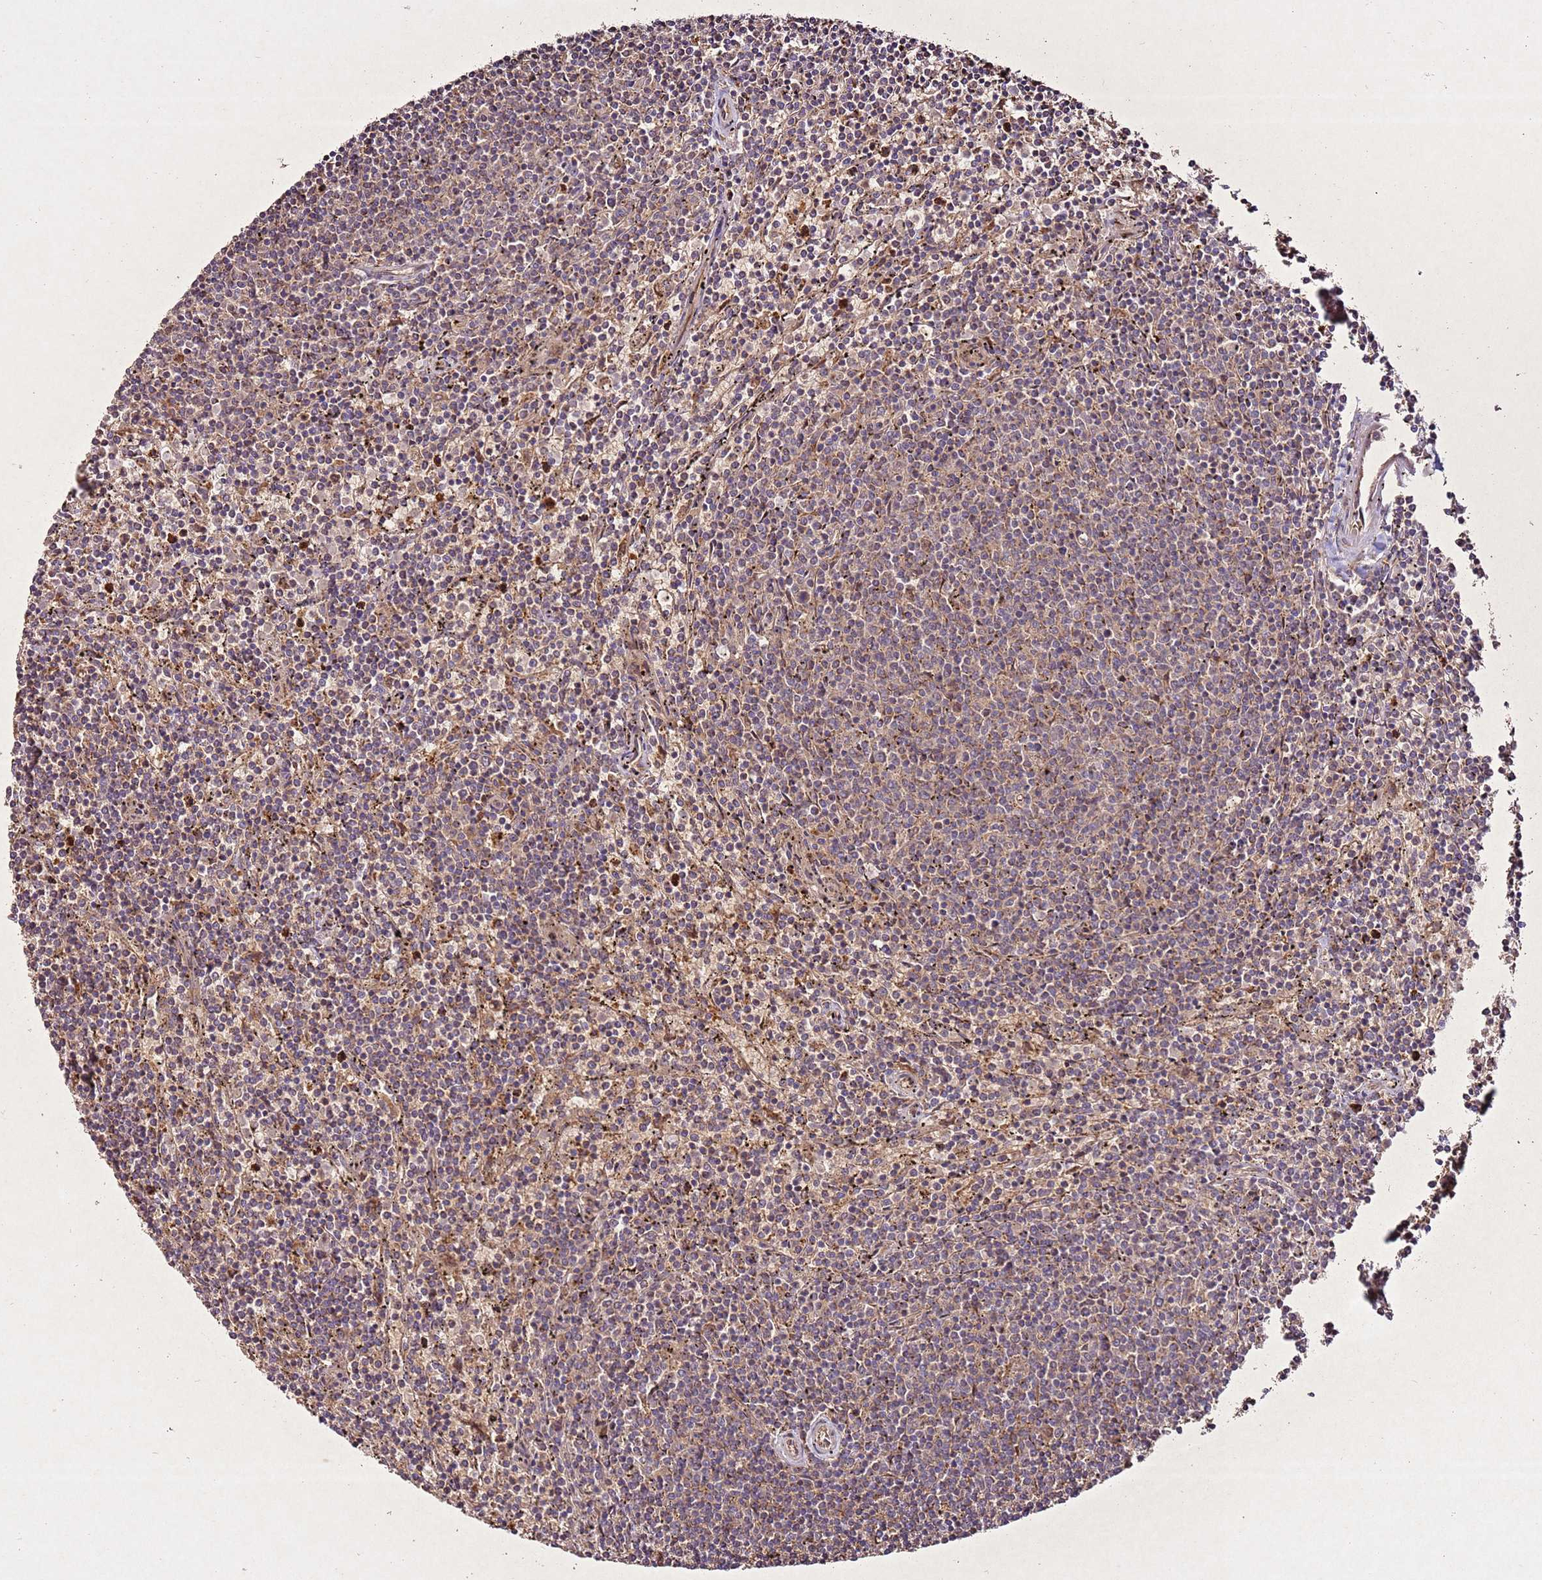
{"staining": {"intensity": "weak", "quantity": "<25%", "location": "cytoplasmic/membranous"}, "tissue": "lymphoma", "cell_type": "Tumor cells", "image_type": "cancer", "snomed": [{"axis": "morphology", "description": "Malignant lymphoma, non-Hodgkin's type, Low grade"}, {"axis": "topography", "description": "Spleen"}], "caption": "This histopathology image is of lymphoma stained with IHC to label a protein in brown with the nuclei are counter-stained blue. There is no staining in tumor cells. (DAB immunohistochemistry (IHC) visualized using brightfield microscopy, high magnification).", "gene": "PTMA", "patient": {"sex": "female", "age": 50}}